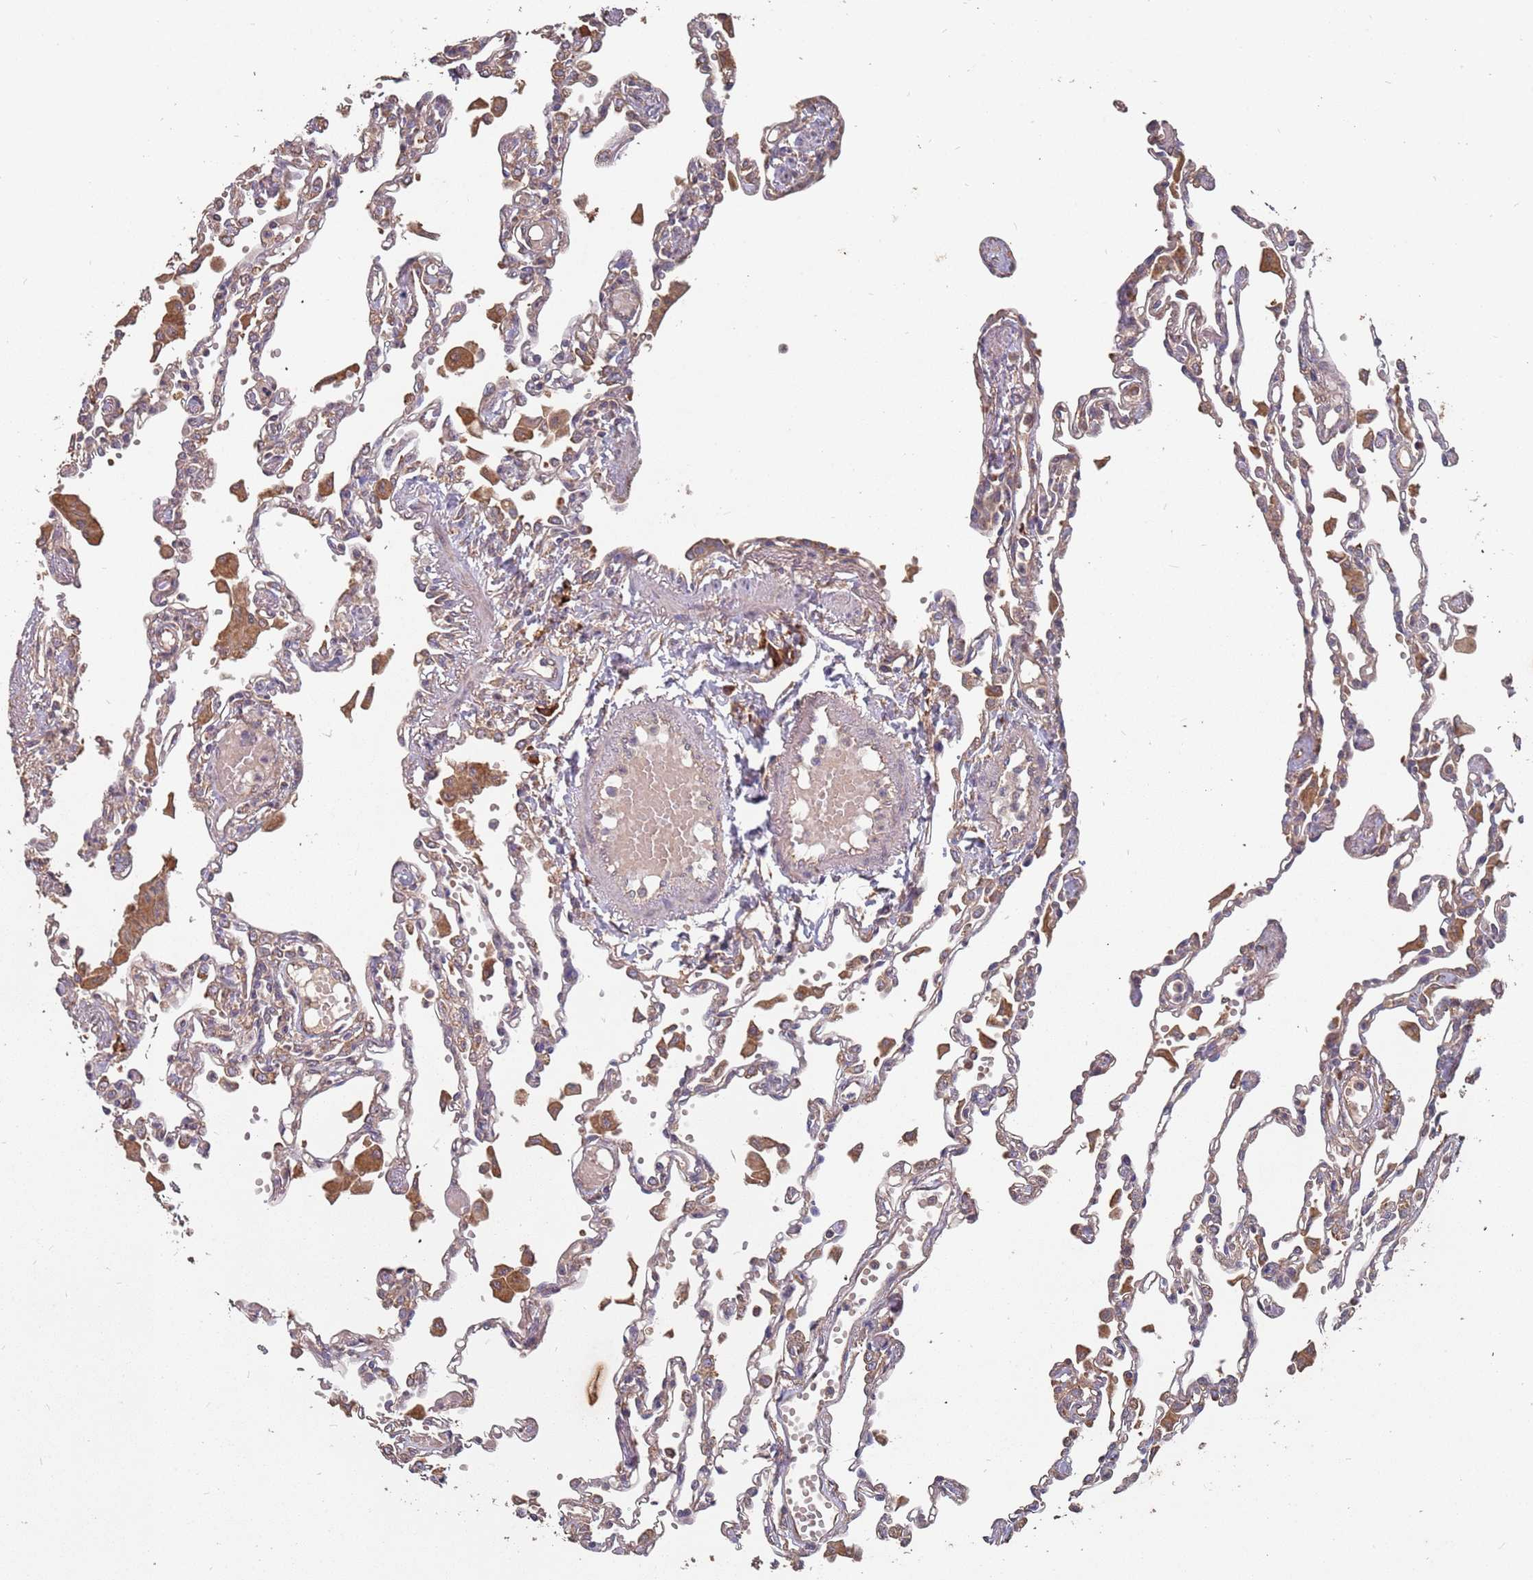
{"staining": {"intensity": "weak", "quantity": "25%-75%", "location": "cytoplasmic/membranous"}, "tissue": "lung", "cell_type": "Alveolar cells", "image_type": "normal", "snomed": [{"axis": "morphology", "description": "Normal tissue, NOS"}, {"axis": "topography", "description": "Bronchus"}, {"axis": "topography", "description": "Lung"}], "caption": "A brown stain labels weak cytoplasmic/membranous positivity of a protein in alveolar cells of benign lung. (DAB (3,3'-diaminobenzidine) IHC with brightfield microscopy, high magnification).", "gene": "ATG5", "patient": {"sex": "female", "age": 49}}